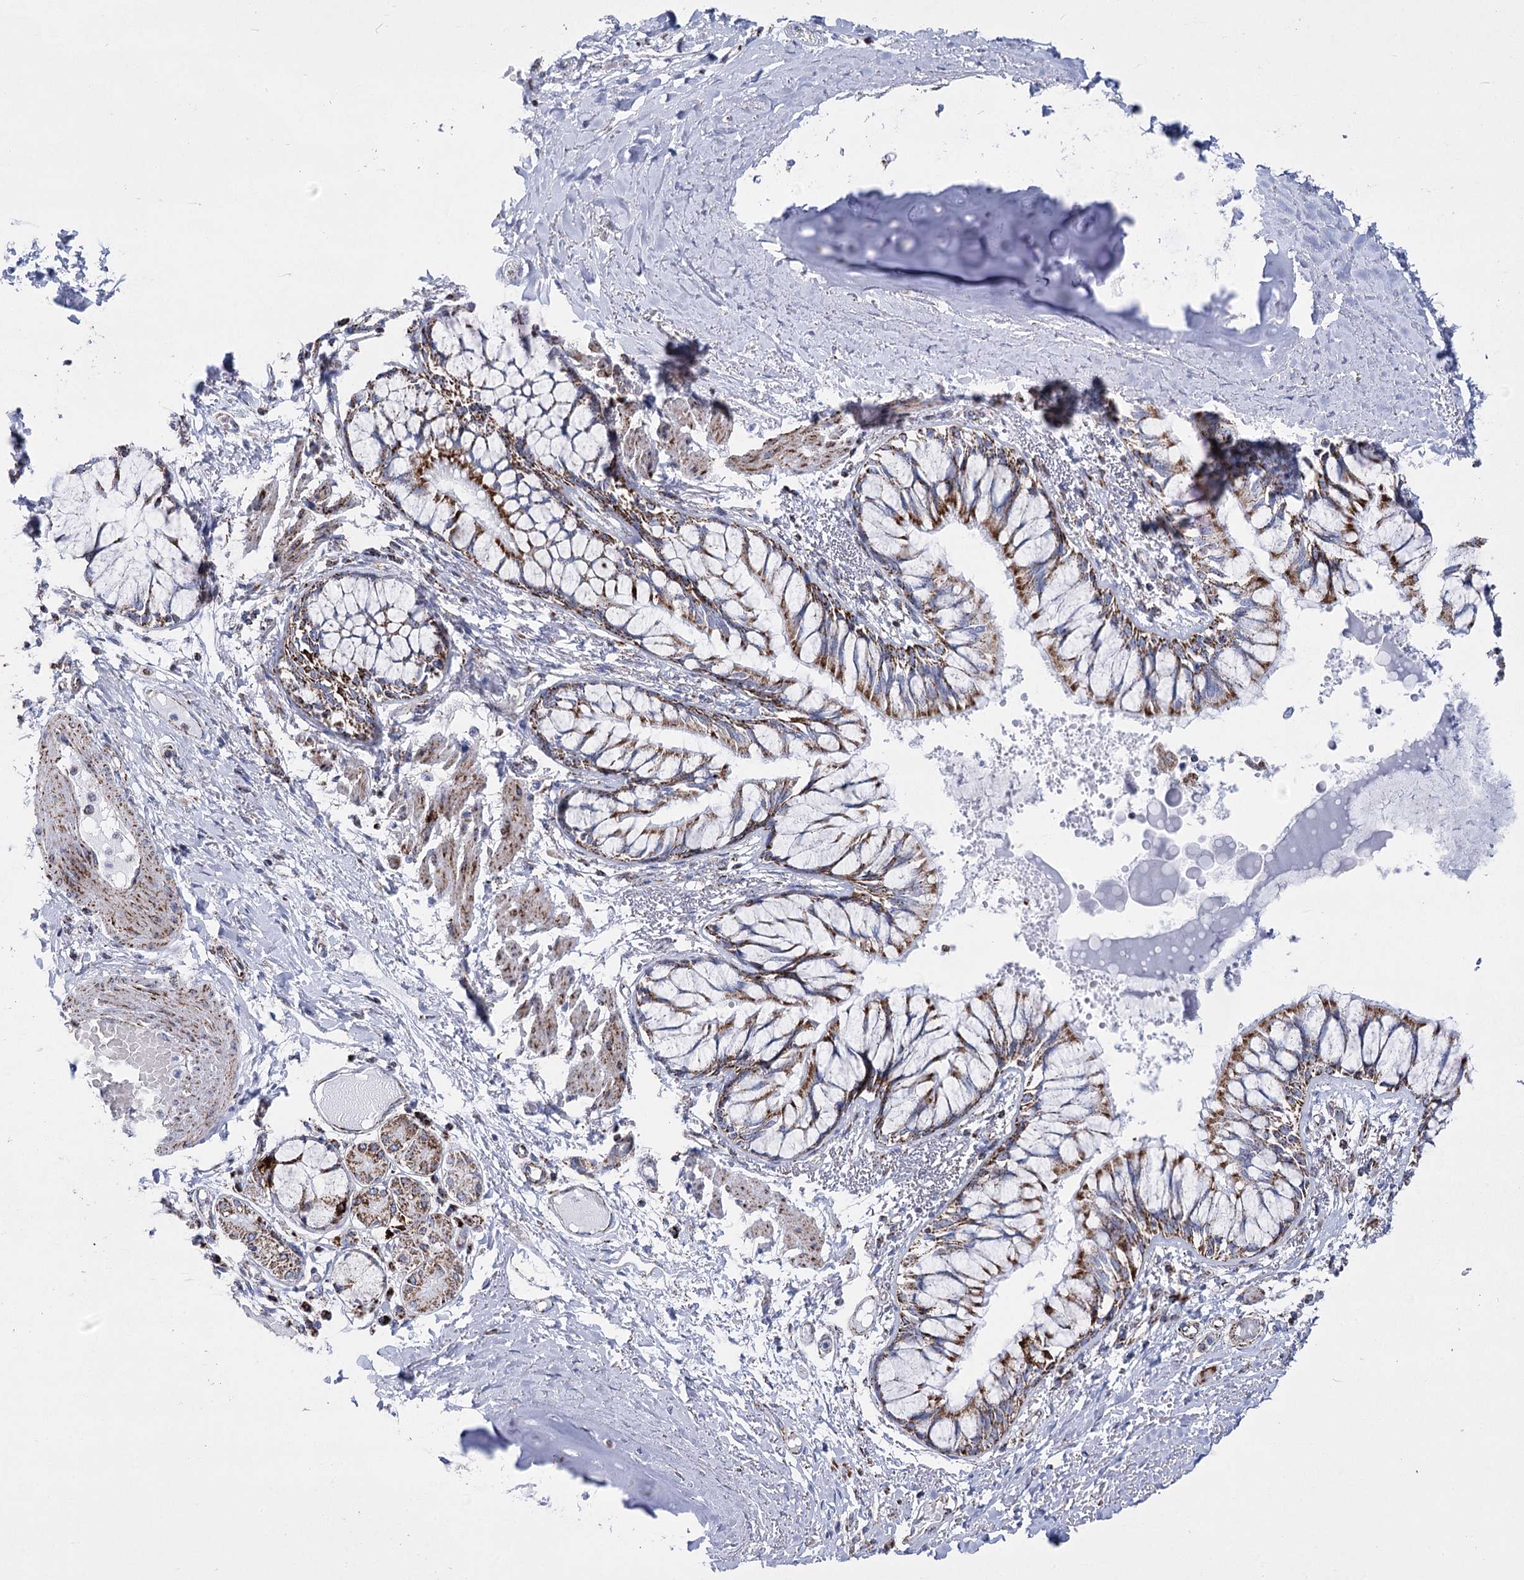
{"staining": {"intensity": "strong", "quantity": "25%-75%", "location": "cytoplasmic/membranous"}, "tissue": "bronchus", "cell_type": "Respiratory epithelial cells", "image_type": "normal", "snomed": [{"axis": "morphology", "description": "Normal tissue, NOS"}, {"axis": "topography", "description": "Cartilage tissue"}, {"axis": "topography", "description": "Bronchus"}, {"axis": "topography", "description": "Lung"}], "caption": "The histopathology image displays a brown stain indicating the presence of a protein in the cytoplasmic/membranous of respiratory epithelial cells in bronchus. (Brightfield microscopy of DAB IHC at high magnification).", "gene": "PDHB", "patient": {"sex": "male", "age": 64}}